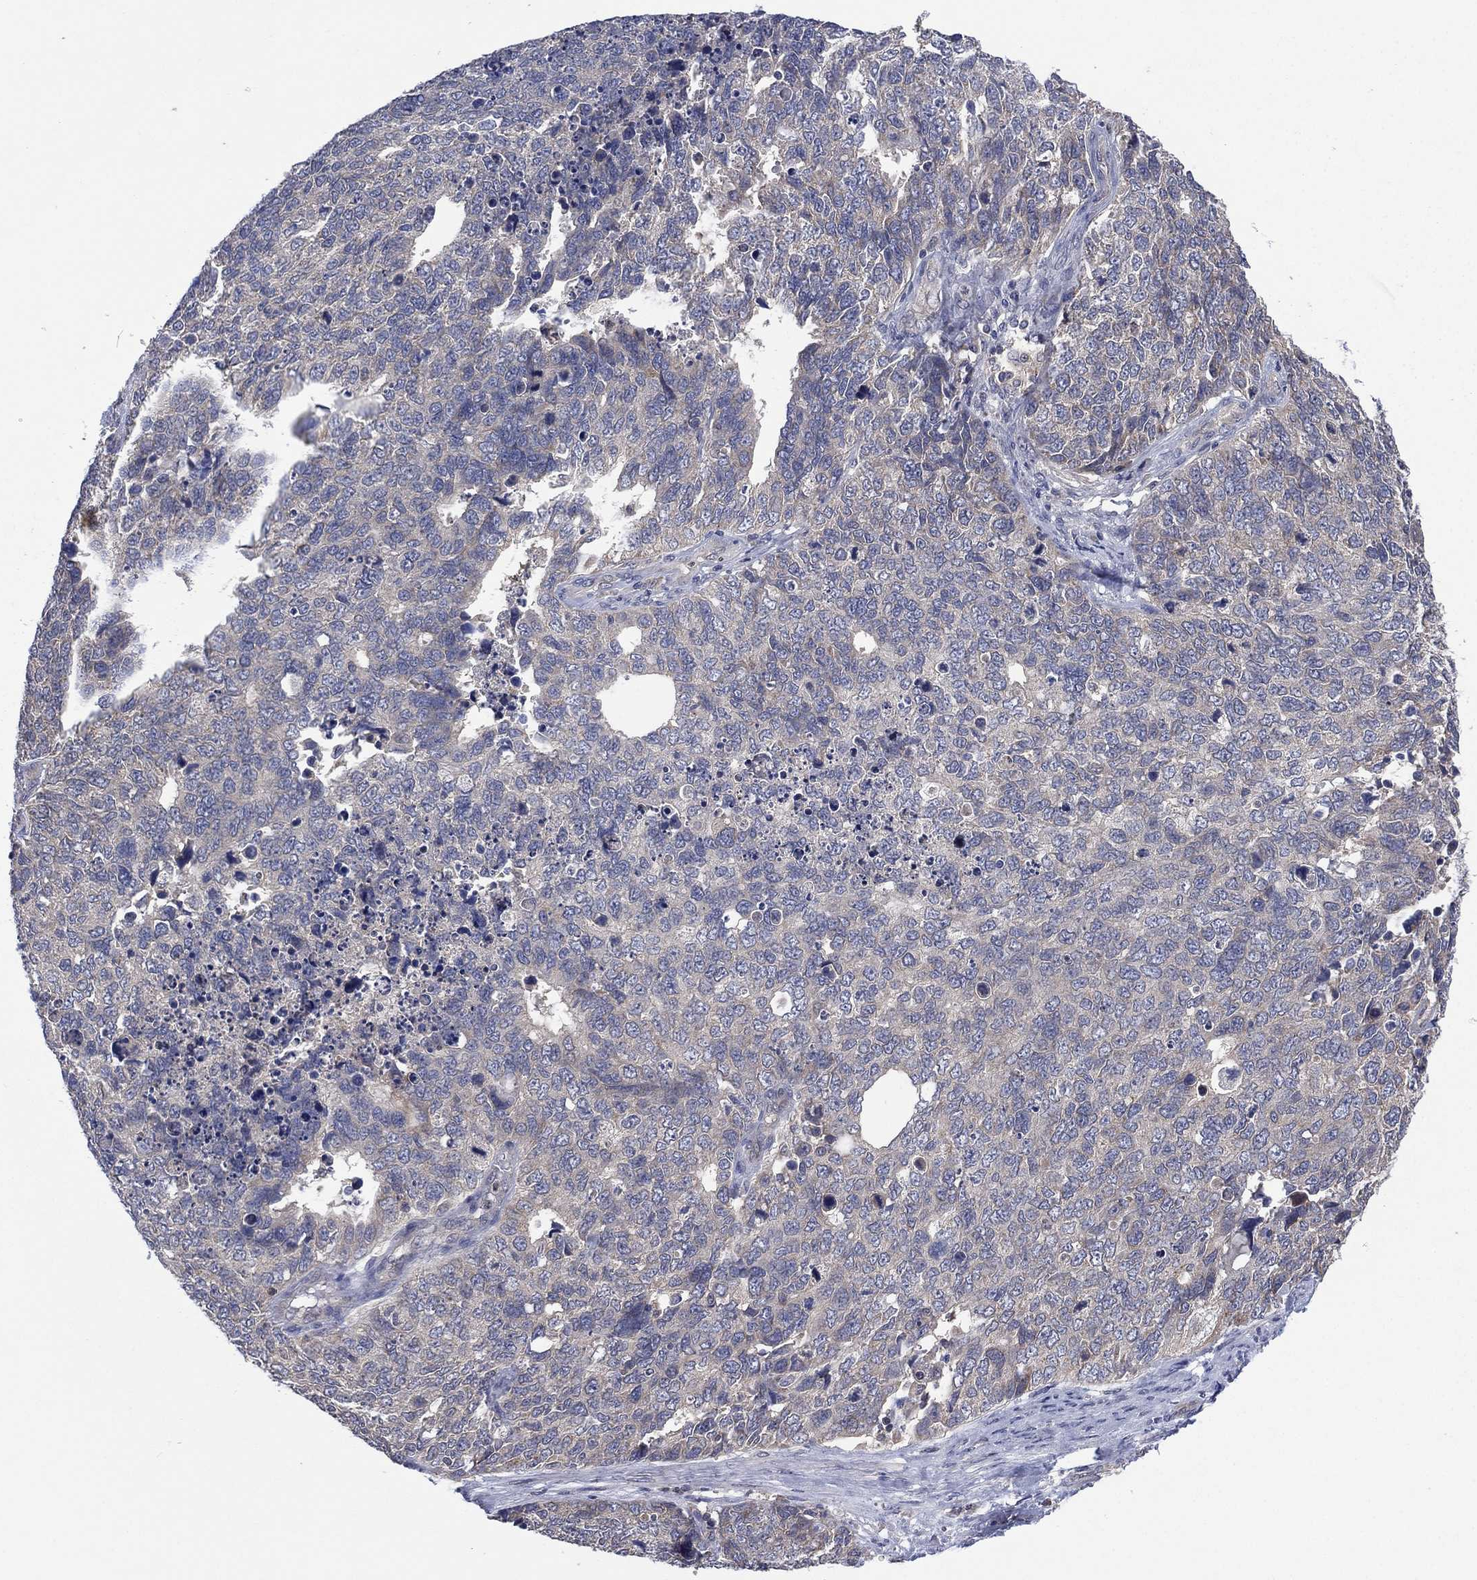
{"staining": {"intensity": "negative", "quantity": "none", "location": "none"}, "tissue": "cervical cancer", "cell_type": "Tumor cells", "image_type": "cancer", "snomed": [{"axis": "morphology", "description": "Squamous cell carcinoma, NOS"}, {"axis": "topography", "description": "Cervix"}], "caption": "High power microscopy histopathology image of an IHC image of cervical squamous cell carcinoma, revealing no significant positivity in tumor cells.", "gene": "MPP7", "patient": {"sex": "female", "age": 63}}